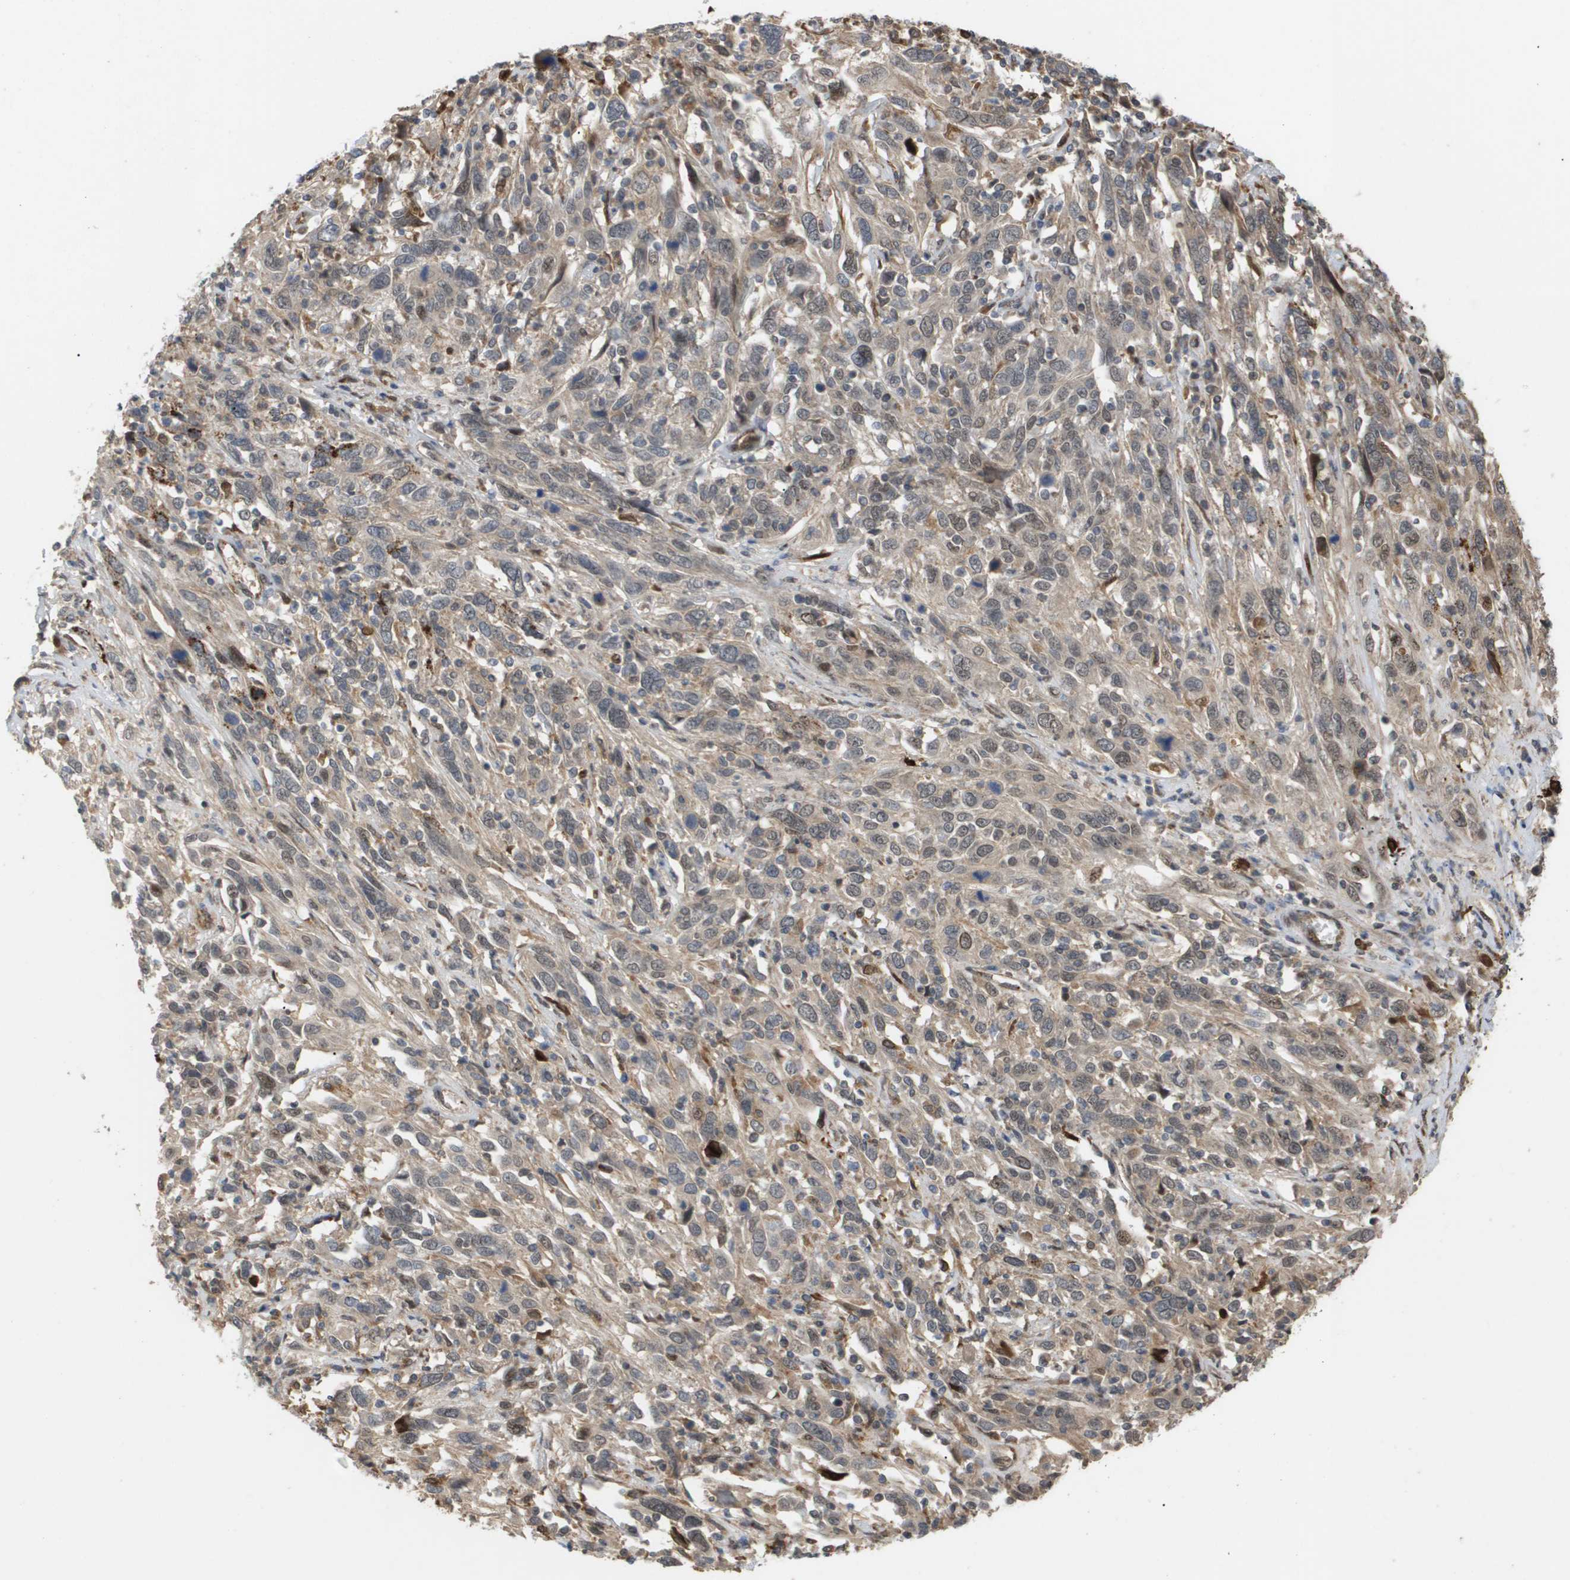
{"staining": {"intensity": "weak", "quantity": ">75%", "location": "cytoplasmic/membranous"}, "tissue": "cervical cancer", "cell_type": "Tumor cells", "image_type": "cancer", "snomed": [{"axis": "morphology", "description": "Squamous cell carcinoma, NOS"}, {"axis": "topography", "description": "Cervix"}], "caption": "The micrograph demonstrates a brown stain indicating the presence of a protein in the cytoplasmic/membranous of tumor cells in cervical cancer (squamous cell carcinoma).", "gene": "PDGFB", "patient": {"sex": "female", "age": 46}}